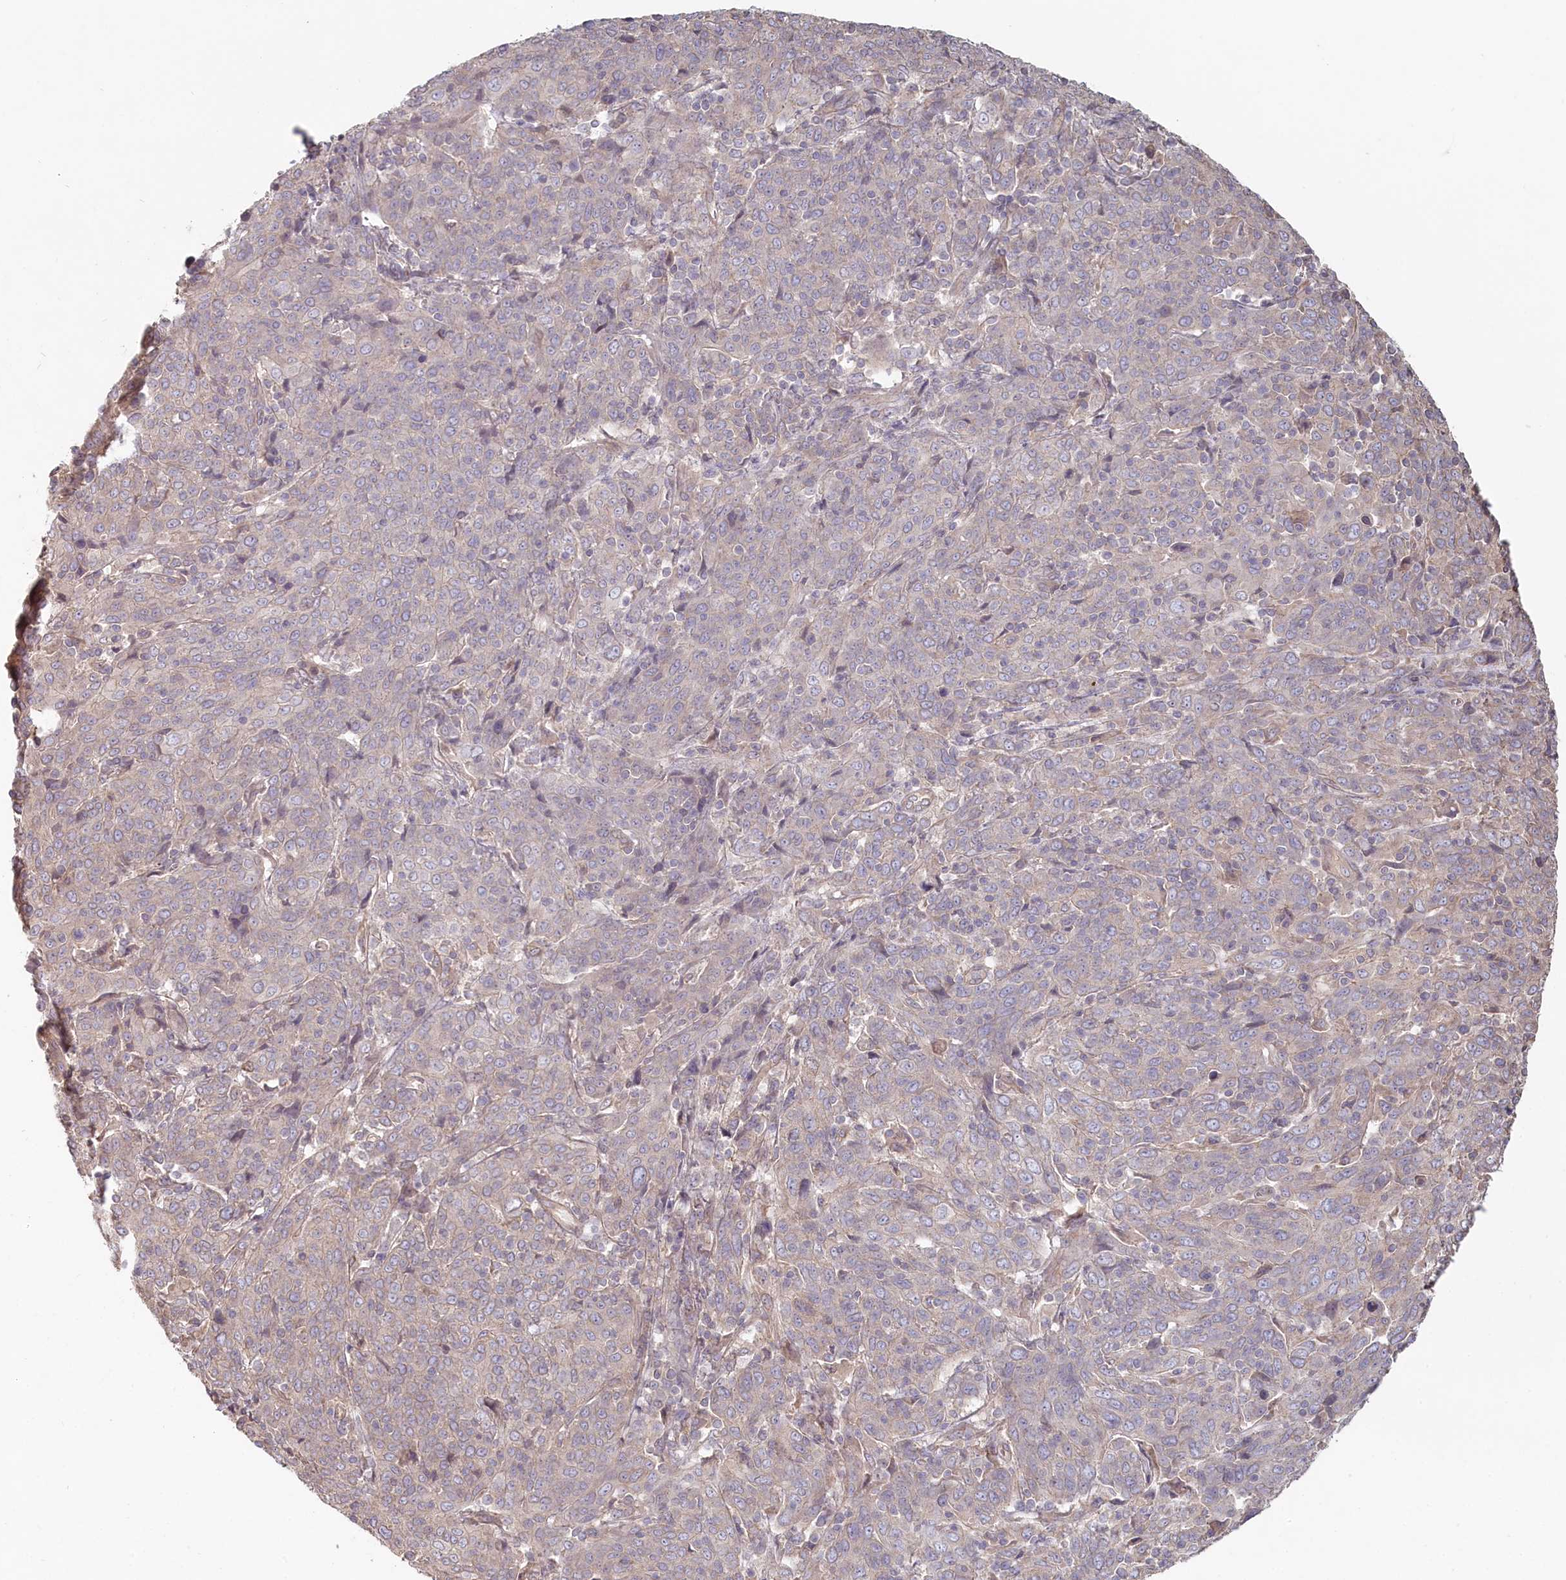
{"staining": {"intensity": "negative", "quantity": "none", "location": "none"}, "tissue": "cervical cancer", "cell_type": "Tumor cells", "image_type": "cancer", "snomed": [{"axis": "morphology", "description": "Squamous cell carcinoma, NOS"}, {"axis": "topography", "description": "Cervix"}], "caption": "High power microscopy micrograph of an immunohistochemistry histopathology image of cervical cancer, revealing no significant expression in tumor cells. The staining is performed using DAB (3,3'-diaminobenzidine) brown chromogen with nuclei counter-stained in using hematoxylin.", "gene": "TCHP", "patient": {"sex": "female", "age": 67}}